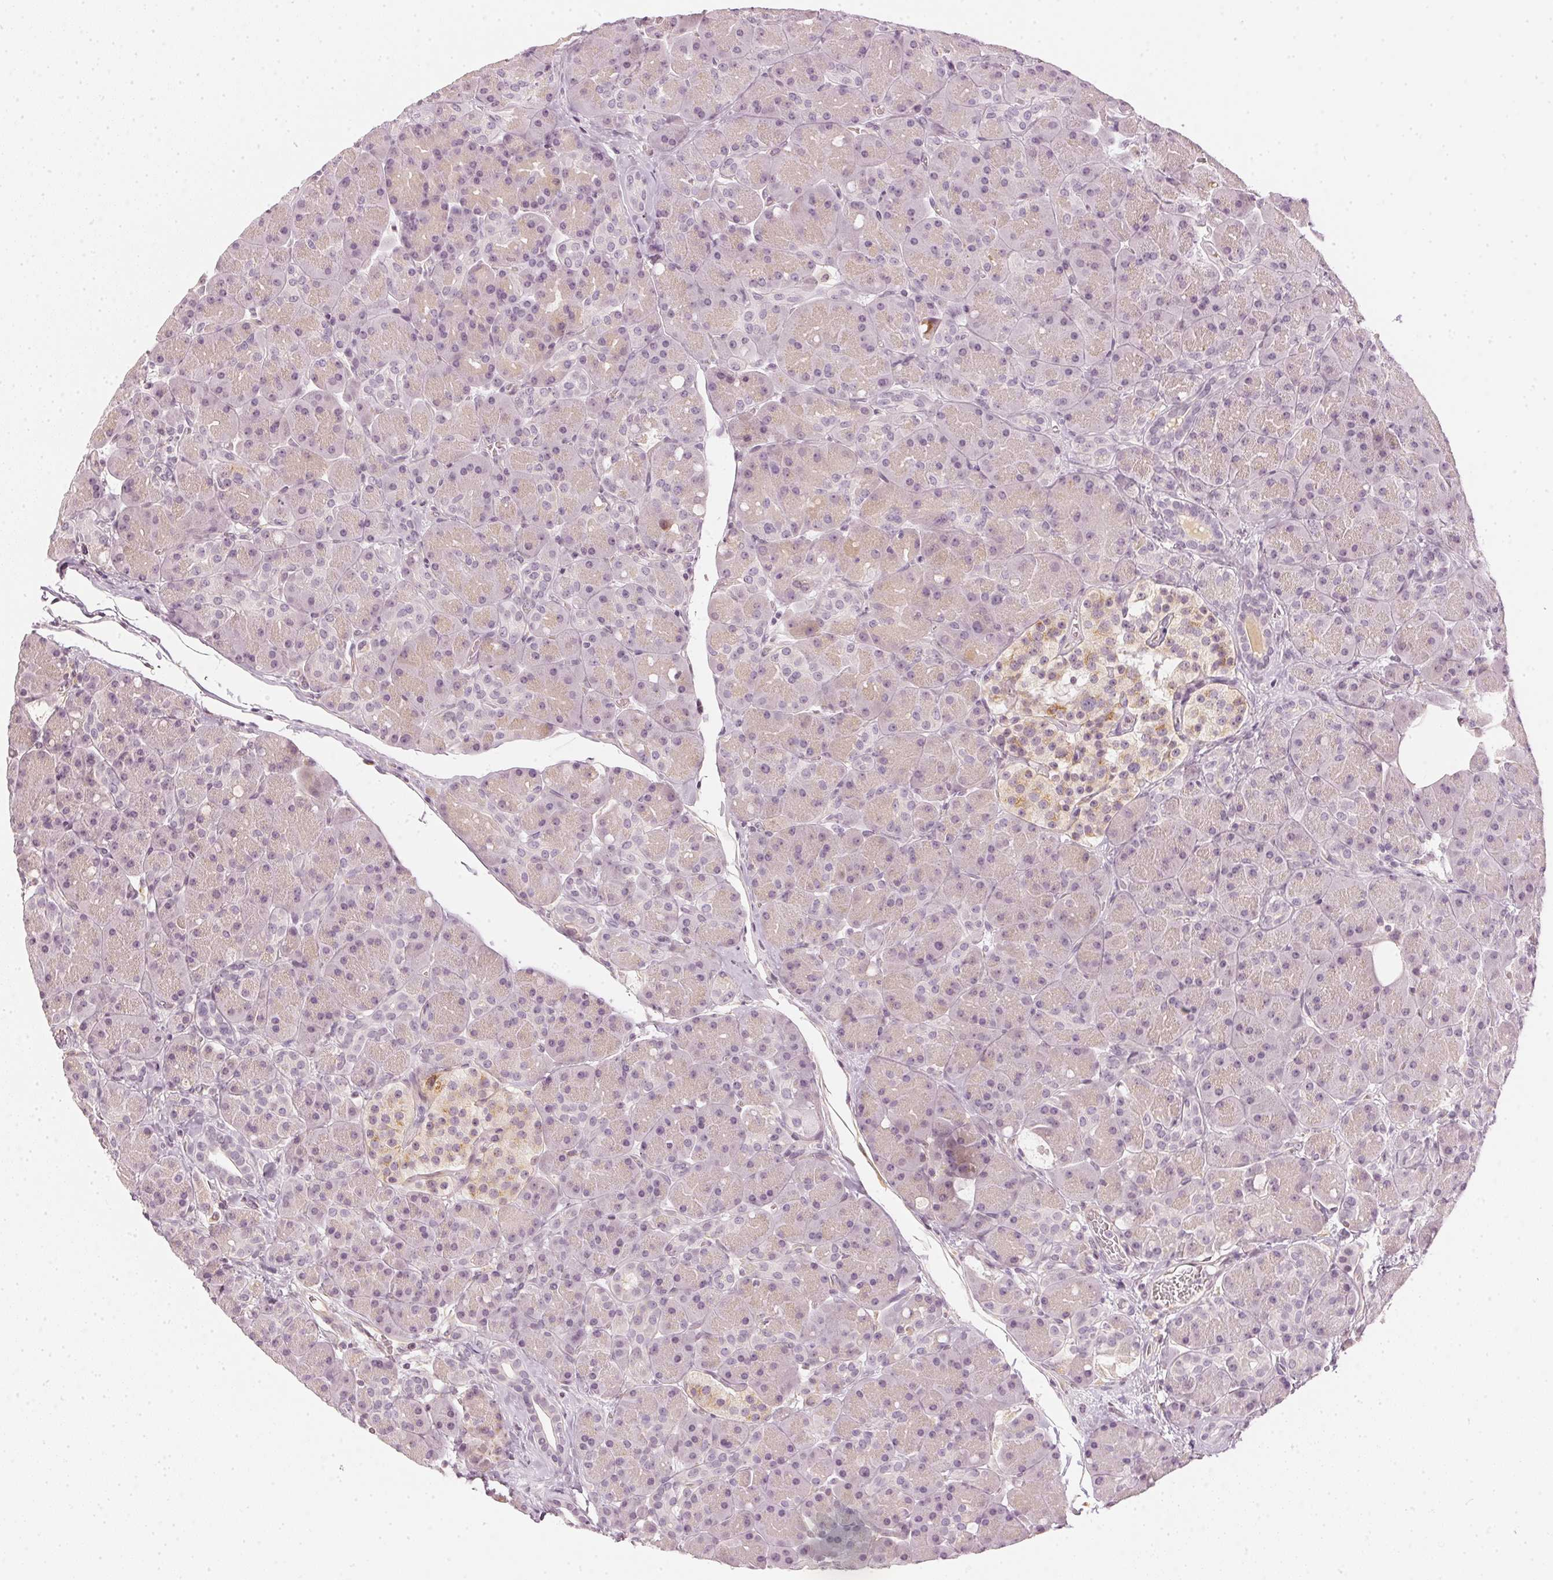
{"staining": {"intensity": "negative", "quantity": "none", "location": "none"}, "tissue": "pancreas", "cell_type": "Exocrine glandular cells", "image_type": "normal", "snomed": [{"axis": "morphology", "description": "Normal tissue, NOS"}, {"axis": "topography", "description": "Pancreas"}], "caption": "IHC micrograph of unremarkable human pancreas stained for a protein (brown), which reveals no staining in exocrine glandular cells.", "gene": "APLP1", "patient": {"sex": "male", "age": 55}}